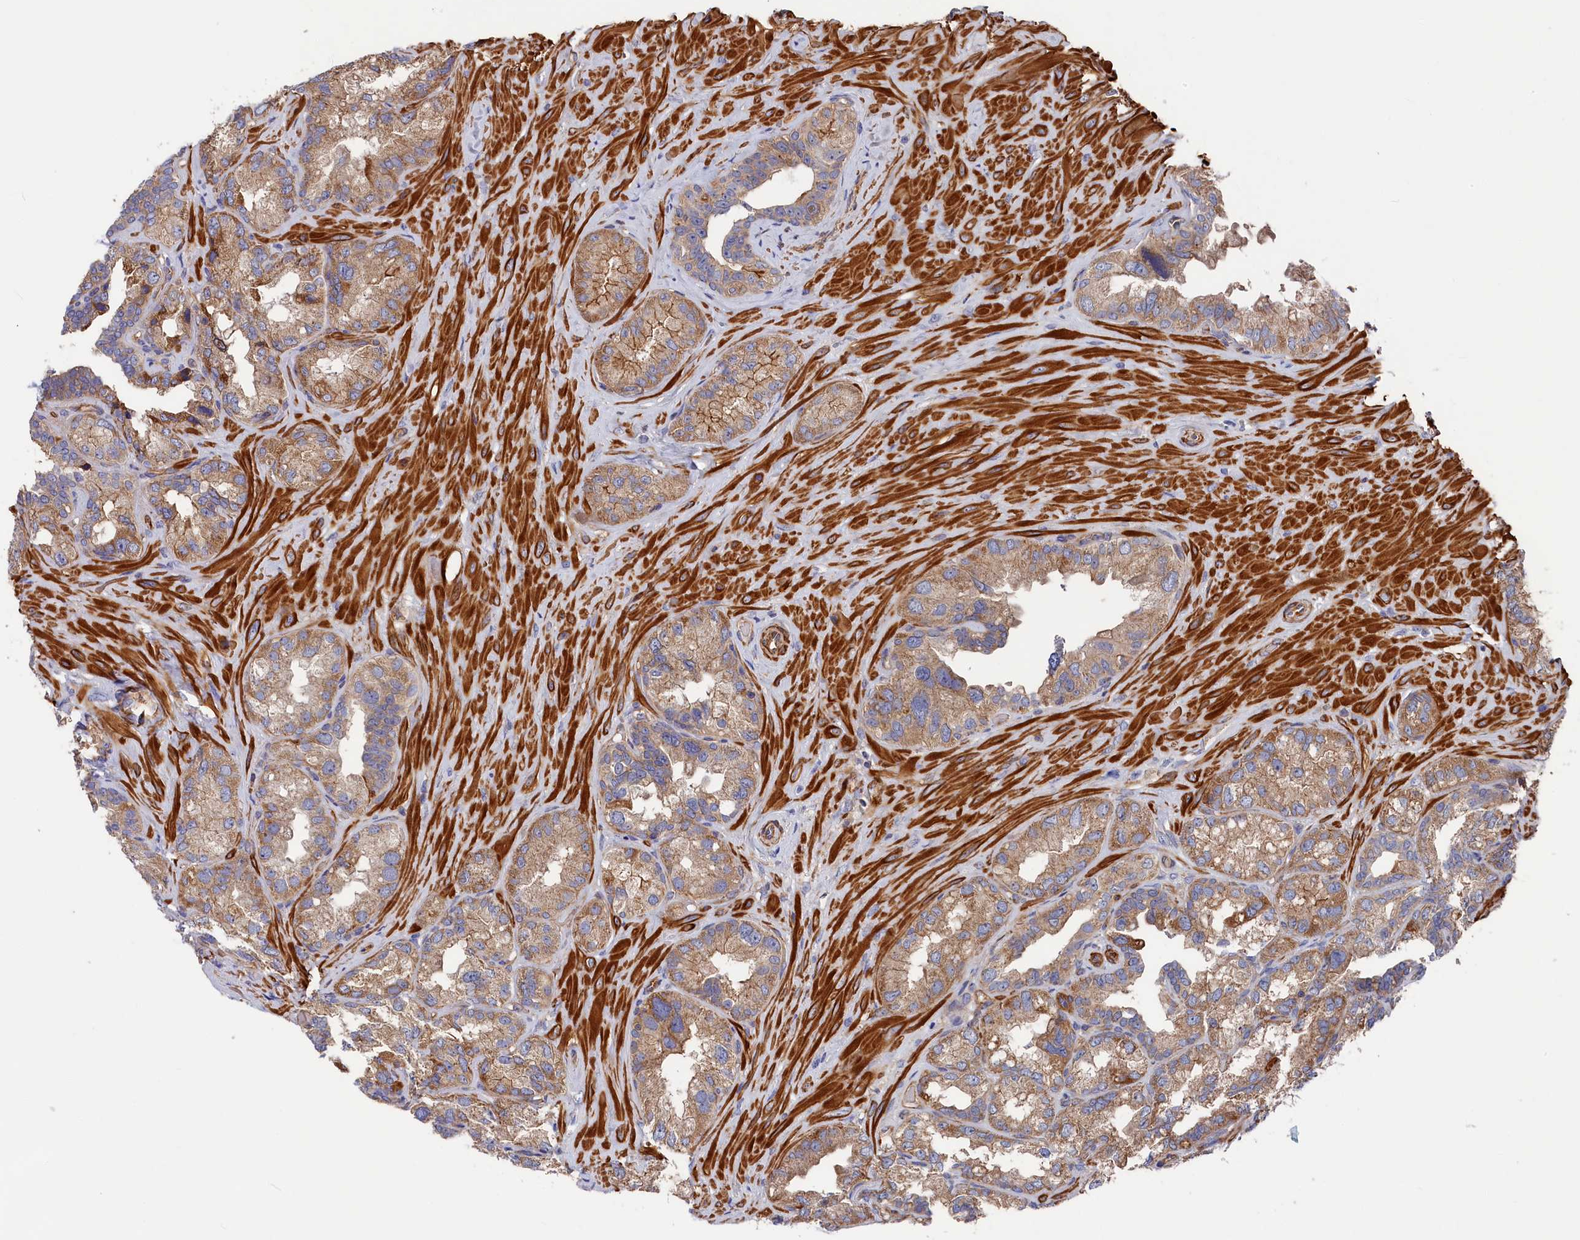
{"staining": {"intensity": "moderate", "quantity": ">75%", "location": "cytoplasmic/membranous"}, "tissue": "seminal vesicle", "cell_type": "Glandular cells", "image_type": "normal", "snomed": [{"axis": "morphology", "description": "Normal tissue, NOS"}, {"axis": "topography", "description": "Seminal veicle"}, {"axis": "topography", "description": "Peripheral nerve tissue"}], "caption": "A micrograph showing moderate cytoplasmic/membranous staining in about >75% of glandular cells in benign seminal vesicle, as visualized by brown immunohistochemical staining.", "gene": "LDHD", "patient": {"sex": "male", "age": 67}}